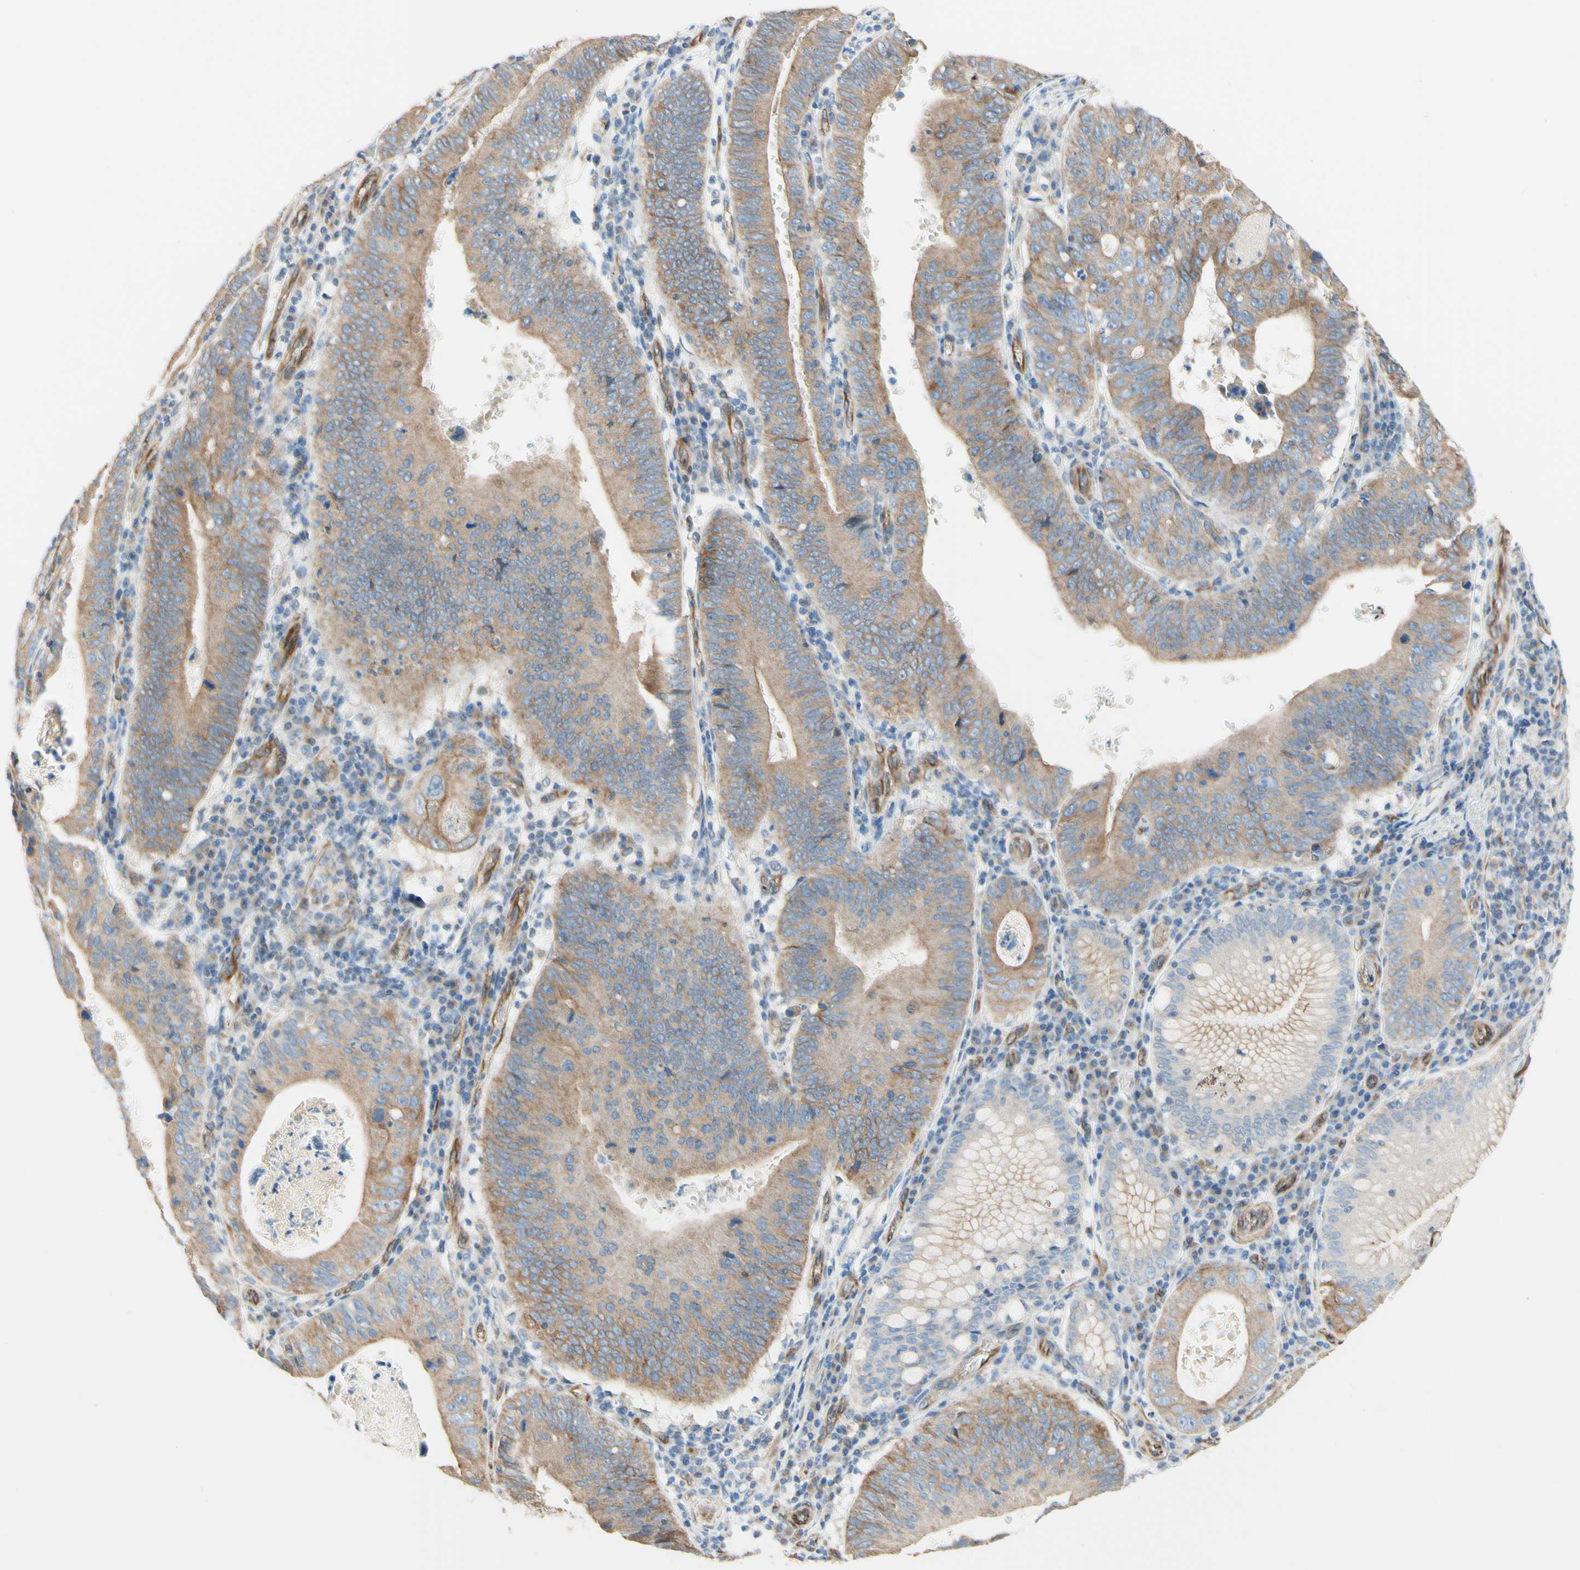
{"staining": {"intensity": "weak", "quantity": ">75%", "location": "cytoplasmic/membranous"}, "tissue": "stomach cancer", "cell_type": "Tumor cells", "image_type": "cancer", "snomed": [{"axis": "morphology", "description": "Adenocarcinoma, NOS"}, {"axis": "topography", "description": "Stomach"}], "caption": "About >75% of tumor cells in stomach adenocarcinoma demonstrate weak cytoplasmic/membranous protein expression as visualized by brown immunohistochemical staining.", "gene": "ENDOD1", "patient": {"sex": "male", "age": 59}}